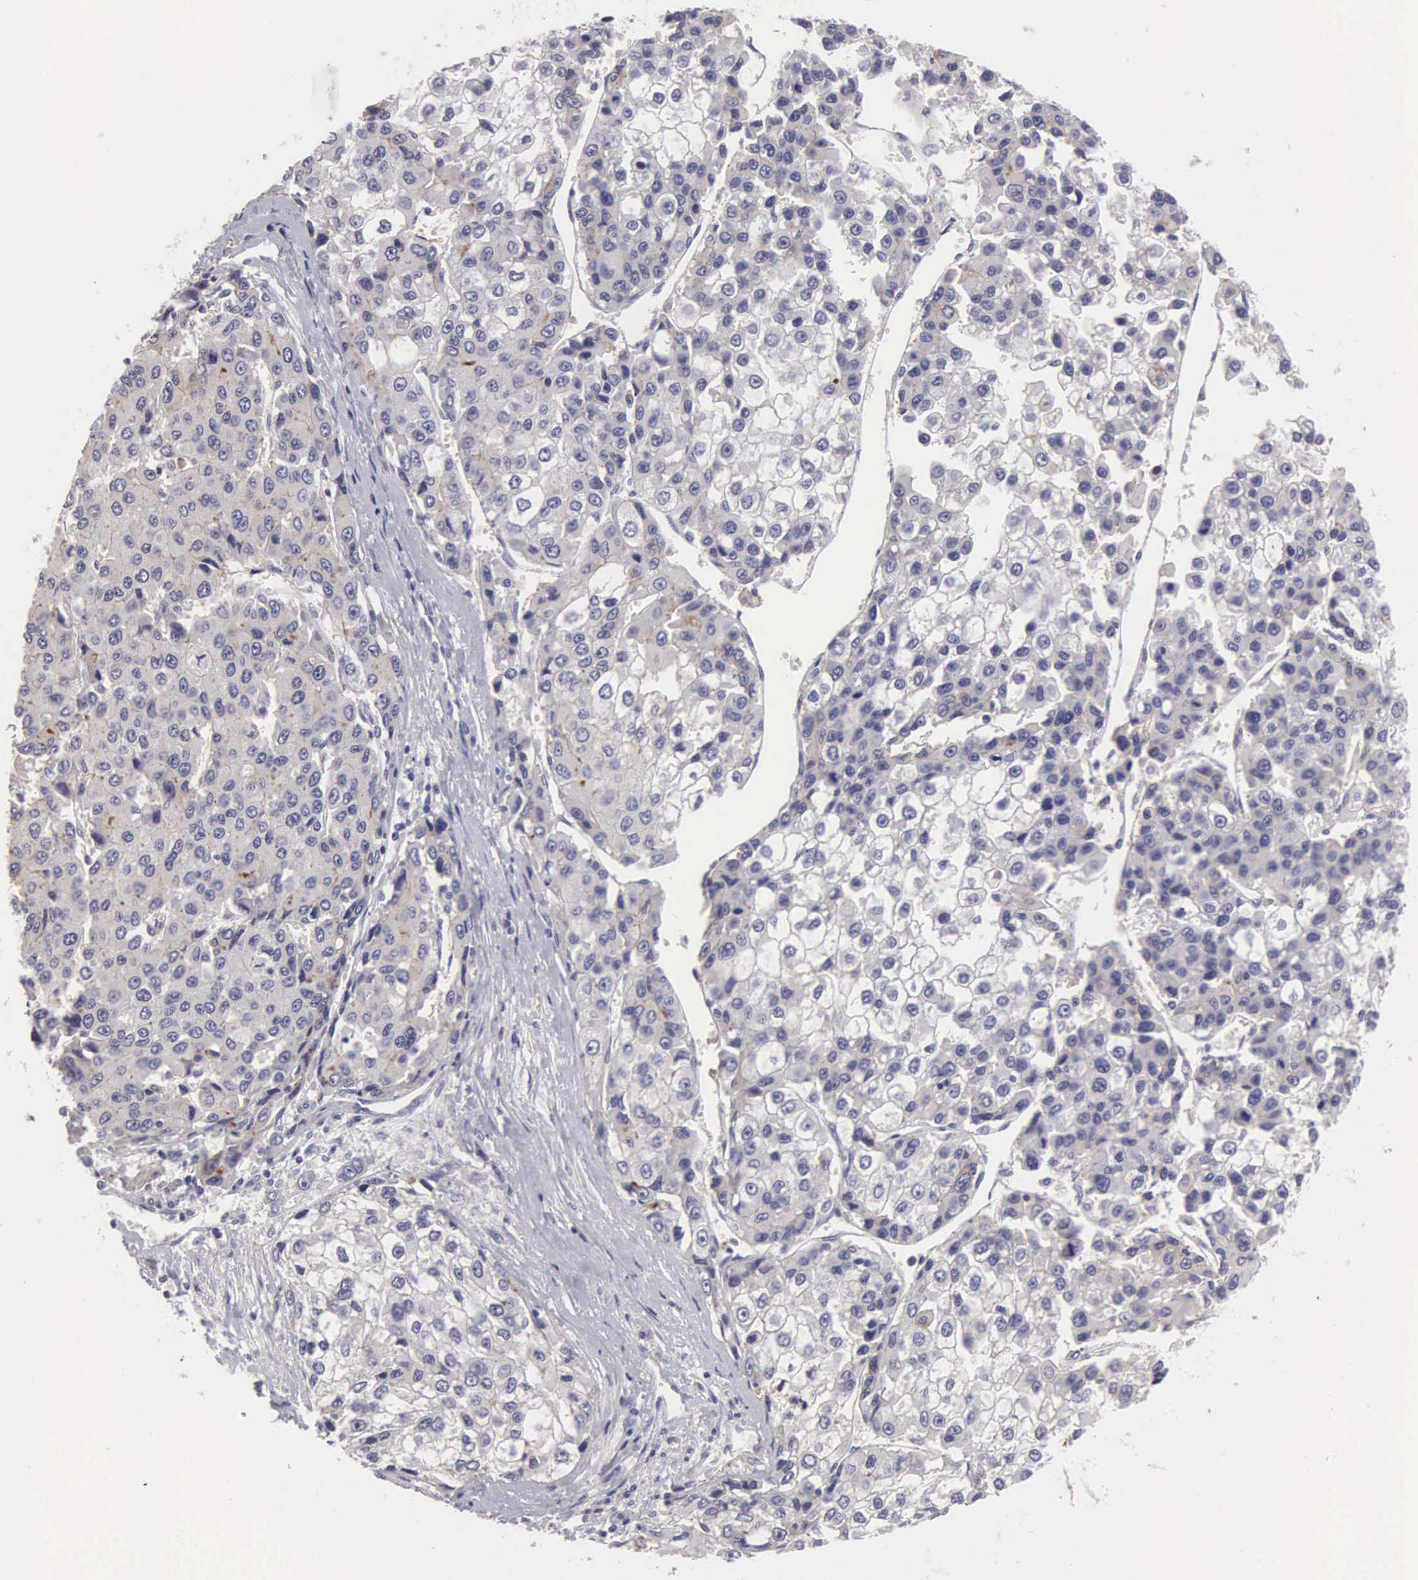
{"staining": {"intensity": "negative", "quantity": "none", "location": "none"}, "tissue": "liver cancer", "cell_type": "Tumor cells", "image_type": "cancer", "snomed": [{"axis": "morphology", "description": "Carcinoma, Hepatocellular, NOS"}, {"axis": "topography", "description": "Liver"}], "caption": "Human liver cancer stained for a protein using IHC exhibits no expression in tumor cells.", "gene": "CLU", "patient": {"sex": "female", "age": 66}}